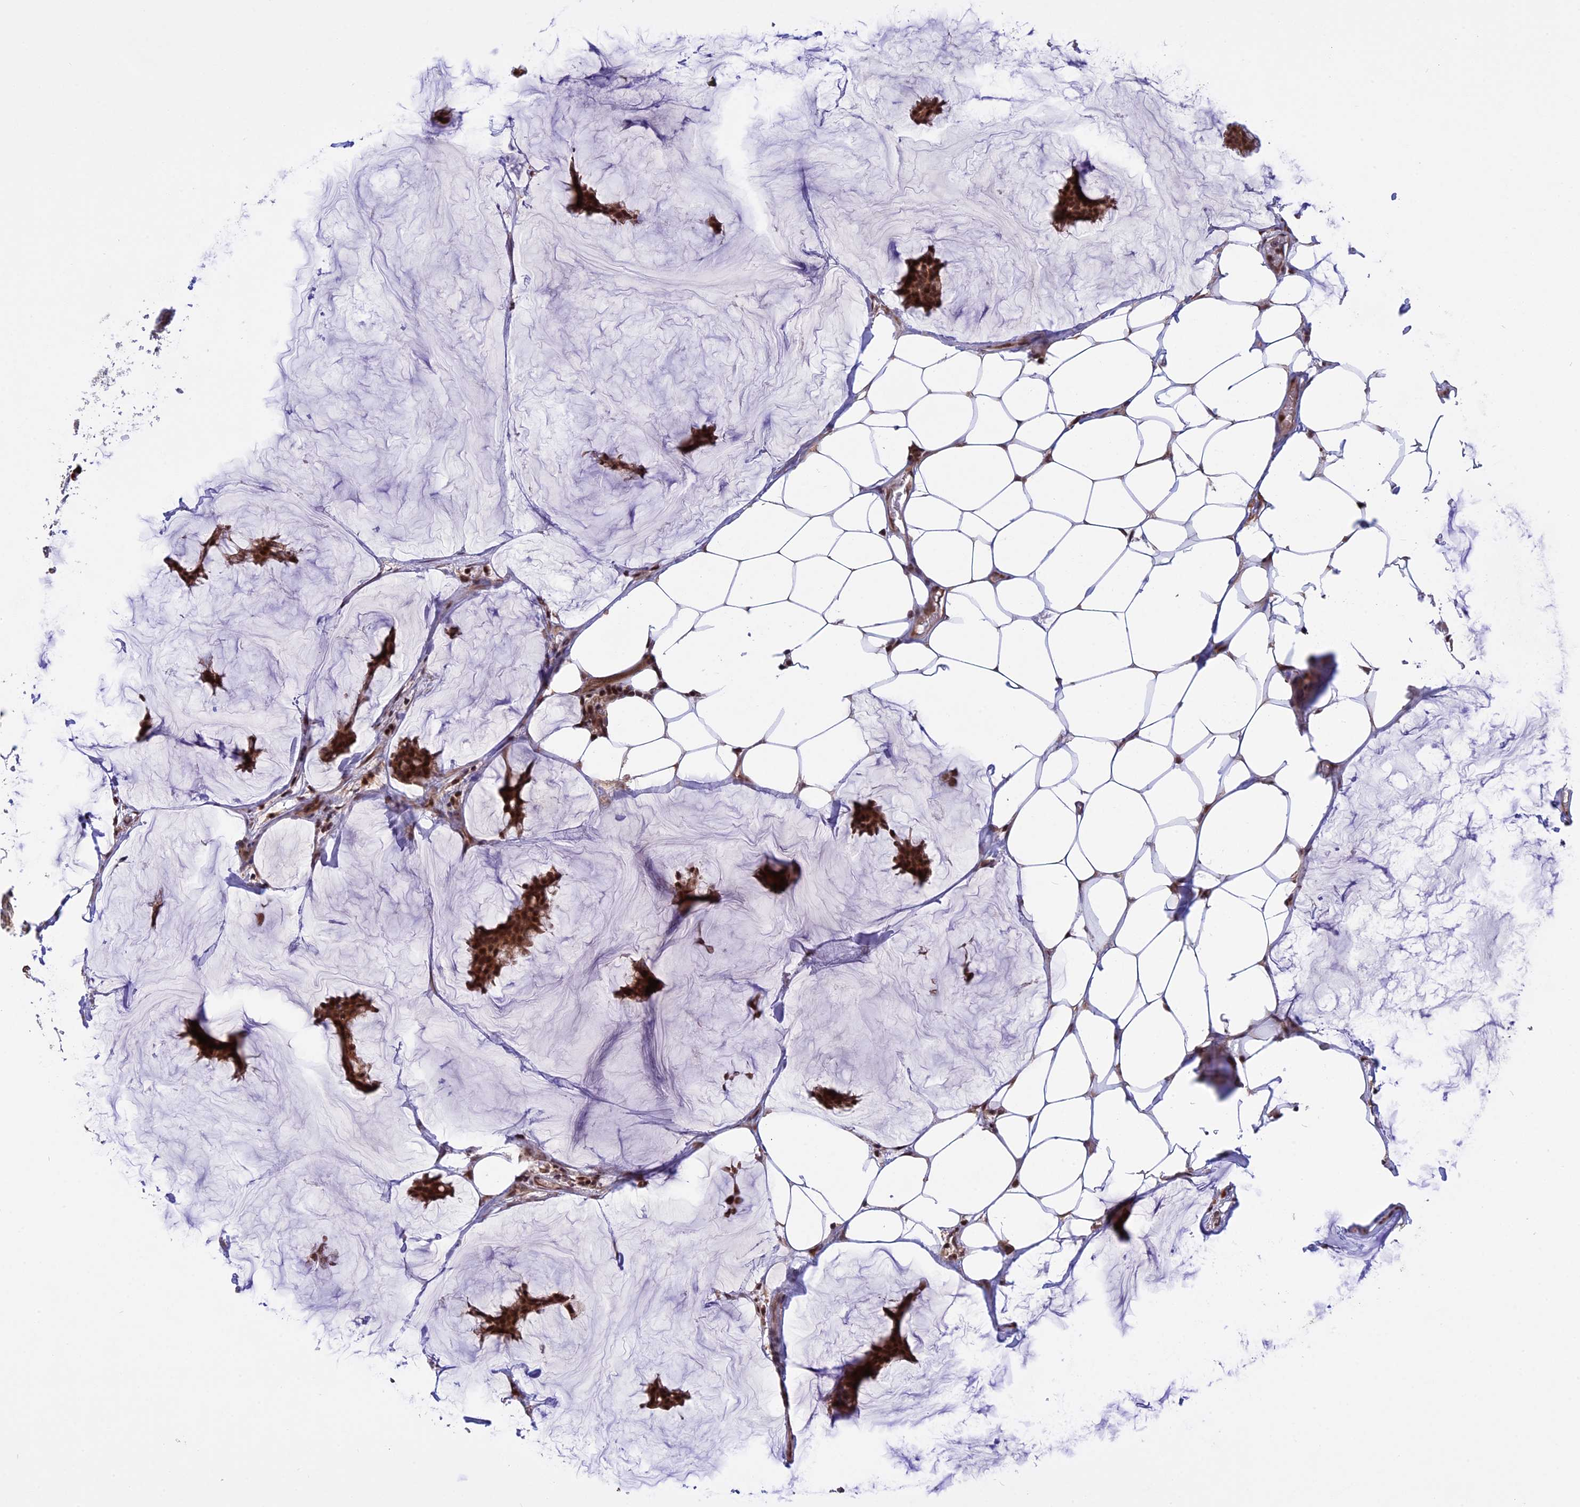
{"staining": {"intensity": "moderate", "quantity": ">75%", "location": "cytoplasmic/membranous,nuclear"}, "tissue": "breast cancer", "cell_type": "Tumor cells", "image_type": "cancer", "snomed": [{"axis": "morphology", "description": "Duct carcinoma"}, {"axis": "topography", "description": "Breast"}], "caption": "Immunohistochemistry photomicrograph of neoplastic tissue: human breast cancer stained using immunohistochemistry (IHC) shows medium levels of moderate protein expression localized specifically in the cytoplasmic/membranous and nuclear of tumor cells, appearing as a cytoplasmic/membranous and nuclear brown color.", "gene": "POLR2C", "patient": {"sex": "female", "age": 93}}